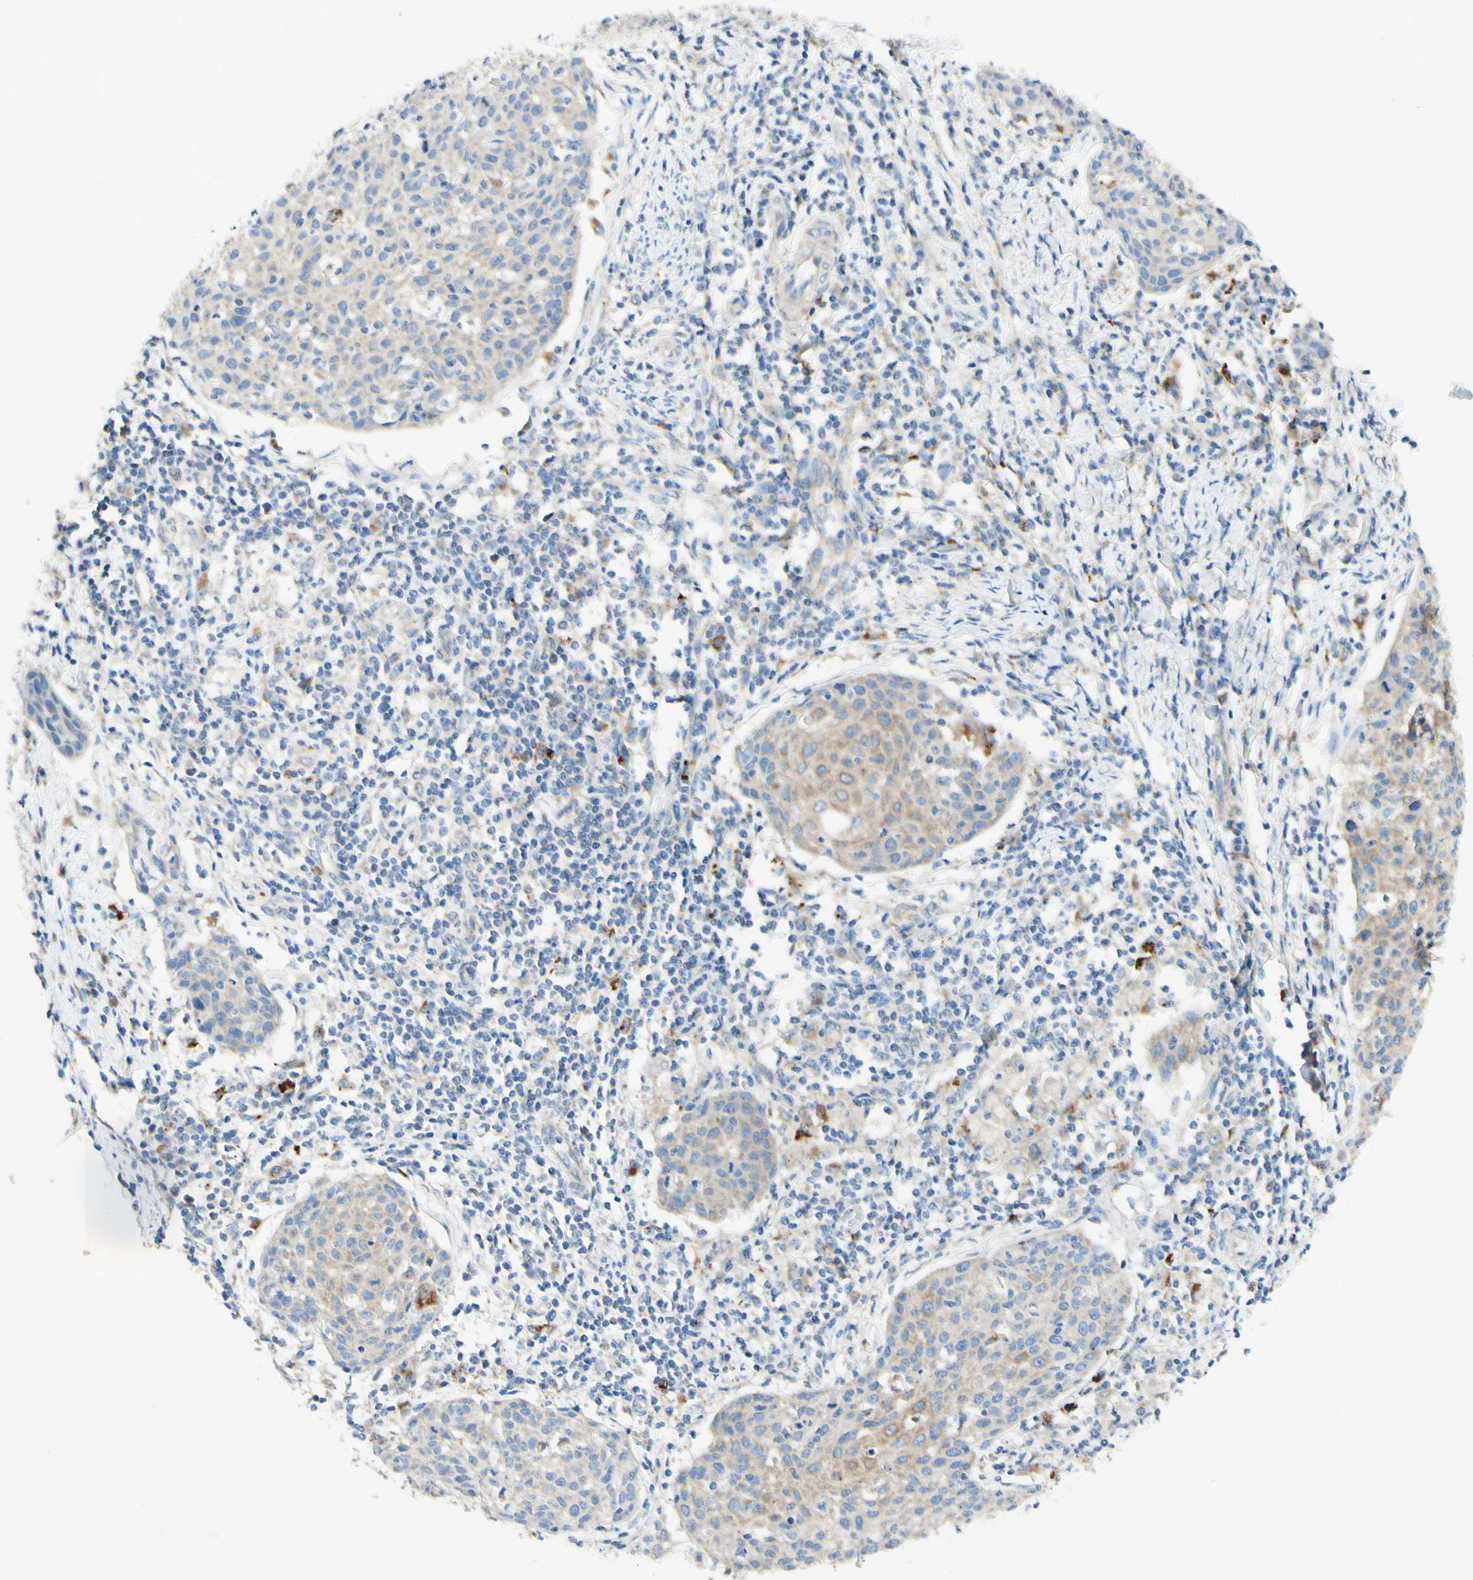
{"staining": {"intensity": "weak", "quantity": ">75%", "location": "cytoplasmic/membranous"}, "tissue": "cervical cancer", "cell_type": "Tumor cells", "image_type": "cancer", "snomed": [{"axis": "morphology", "description": "Squamous cell carcinoma, NOS"}, {"axis": "topography", "description": "Cervix"}], "caption": "About >75% of tumor cells in human cervical squamous cell carcinoma display weak cytoplasmic/membranous protein positivity as visualized by brown immunohistochemical staining.", "gene": "ARMC10", "patient": {"sex": "female", "age": 38}}